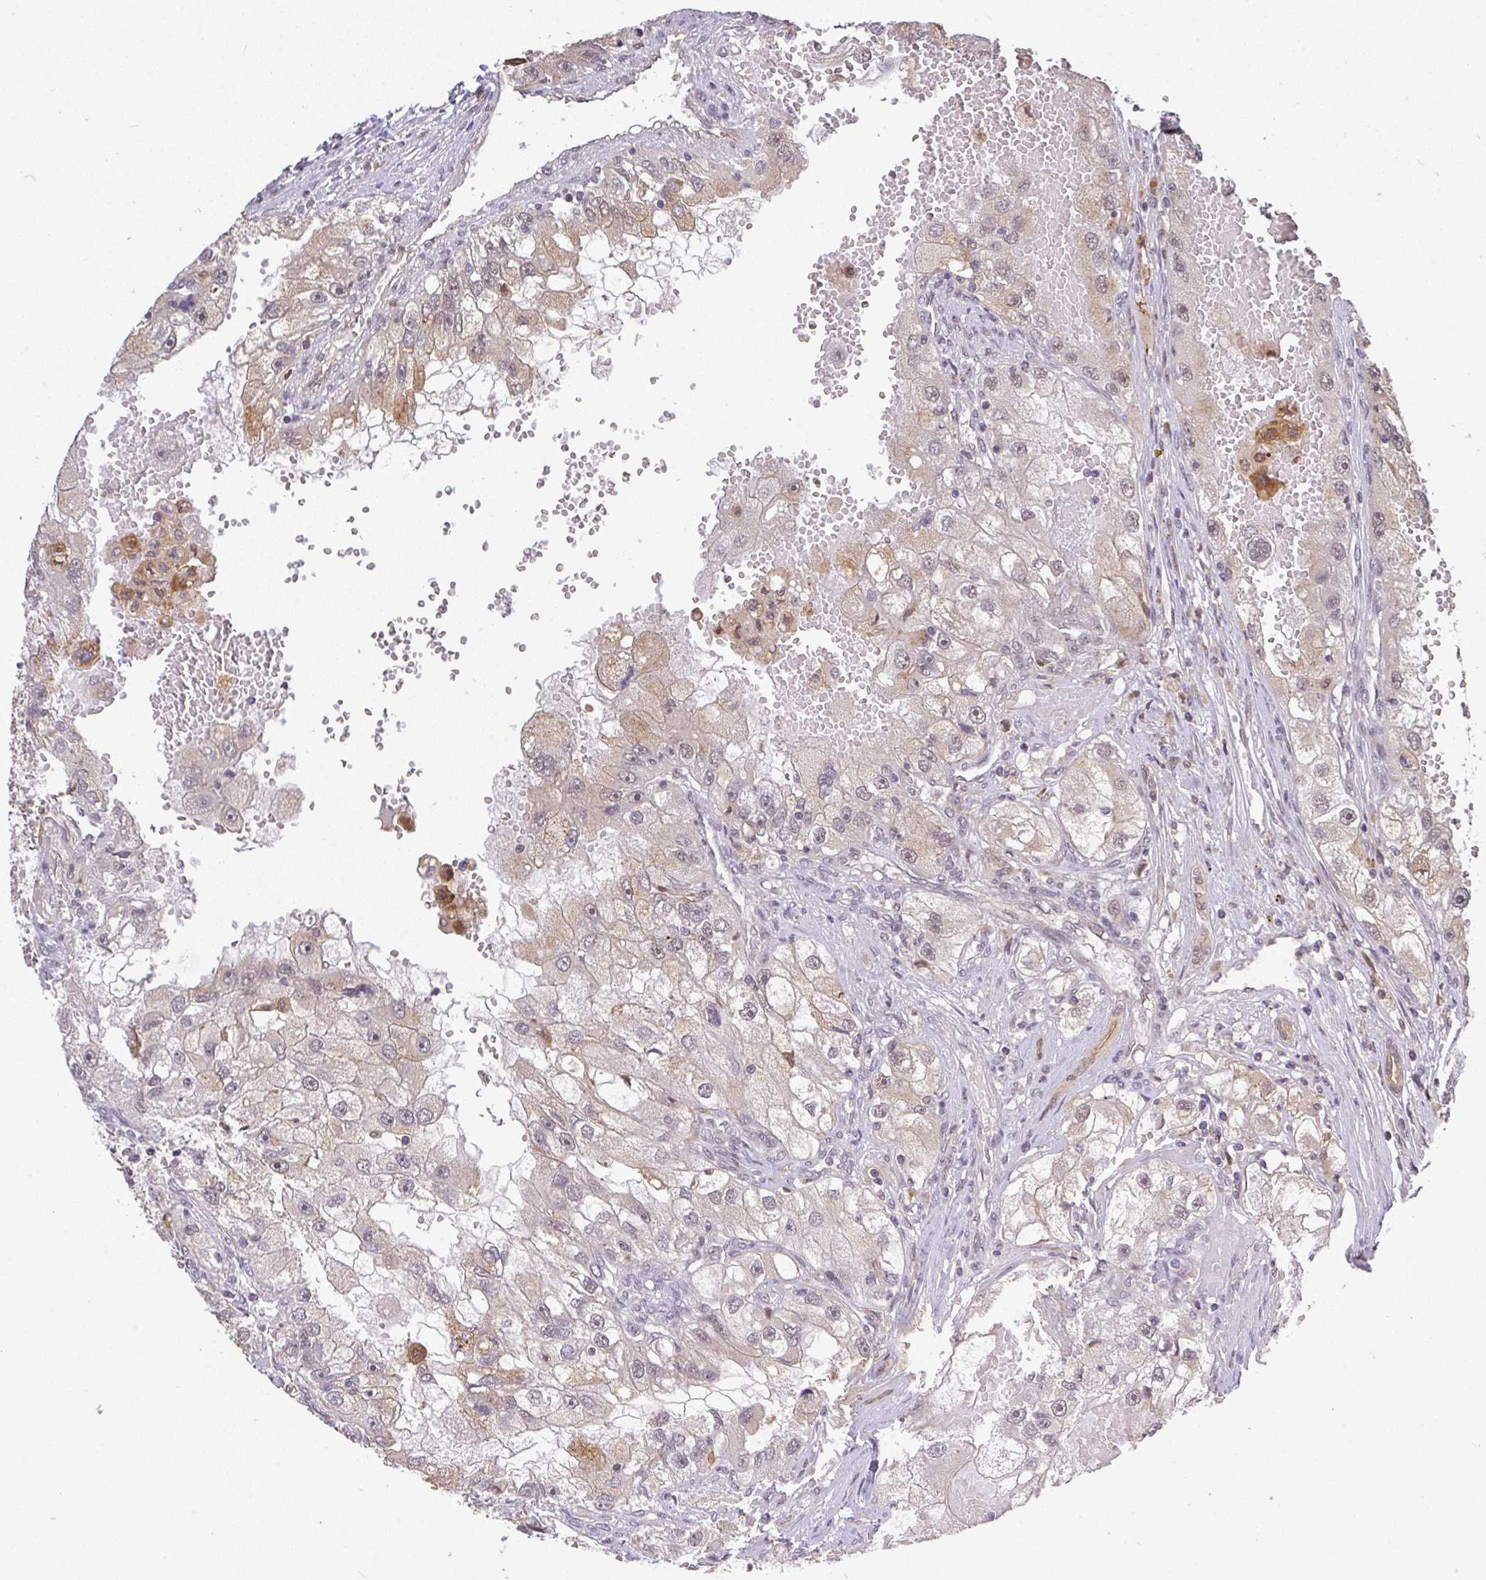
{"staining": {"intensity": "weak", "quantity": "<25%", "location": "cytoplasmic/membranous"}, "tissue": "renal cancer", "cell_type": "Tumor cells", "image_type": "cancer", "snomed": [{"axis": "morphology", "description": "Adenocarcinoma, NOS"}, {"axis": "topography", "description": "Kidney"}], "caption": "Tumor cells show no significant positivity in renal cancer (adenocarcinoma).", "gene": "FAM153A", "patient": {"sex": "male", "age": 63}}